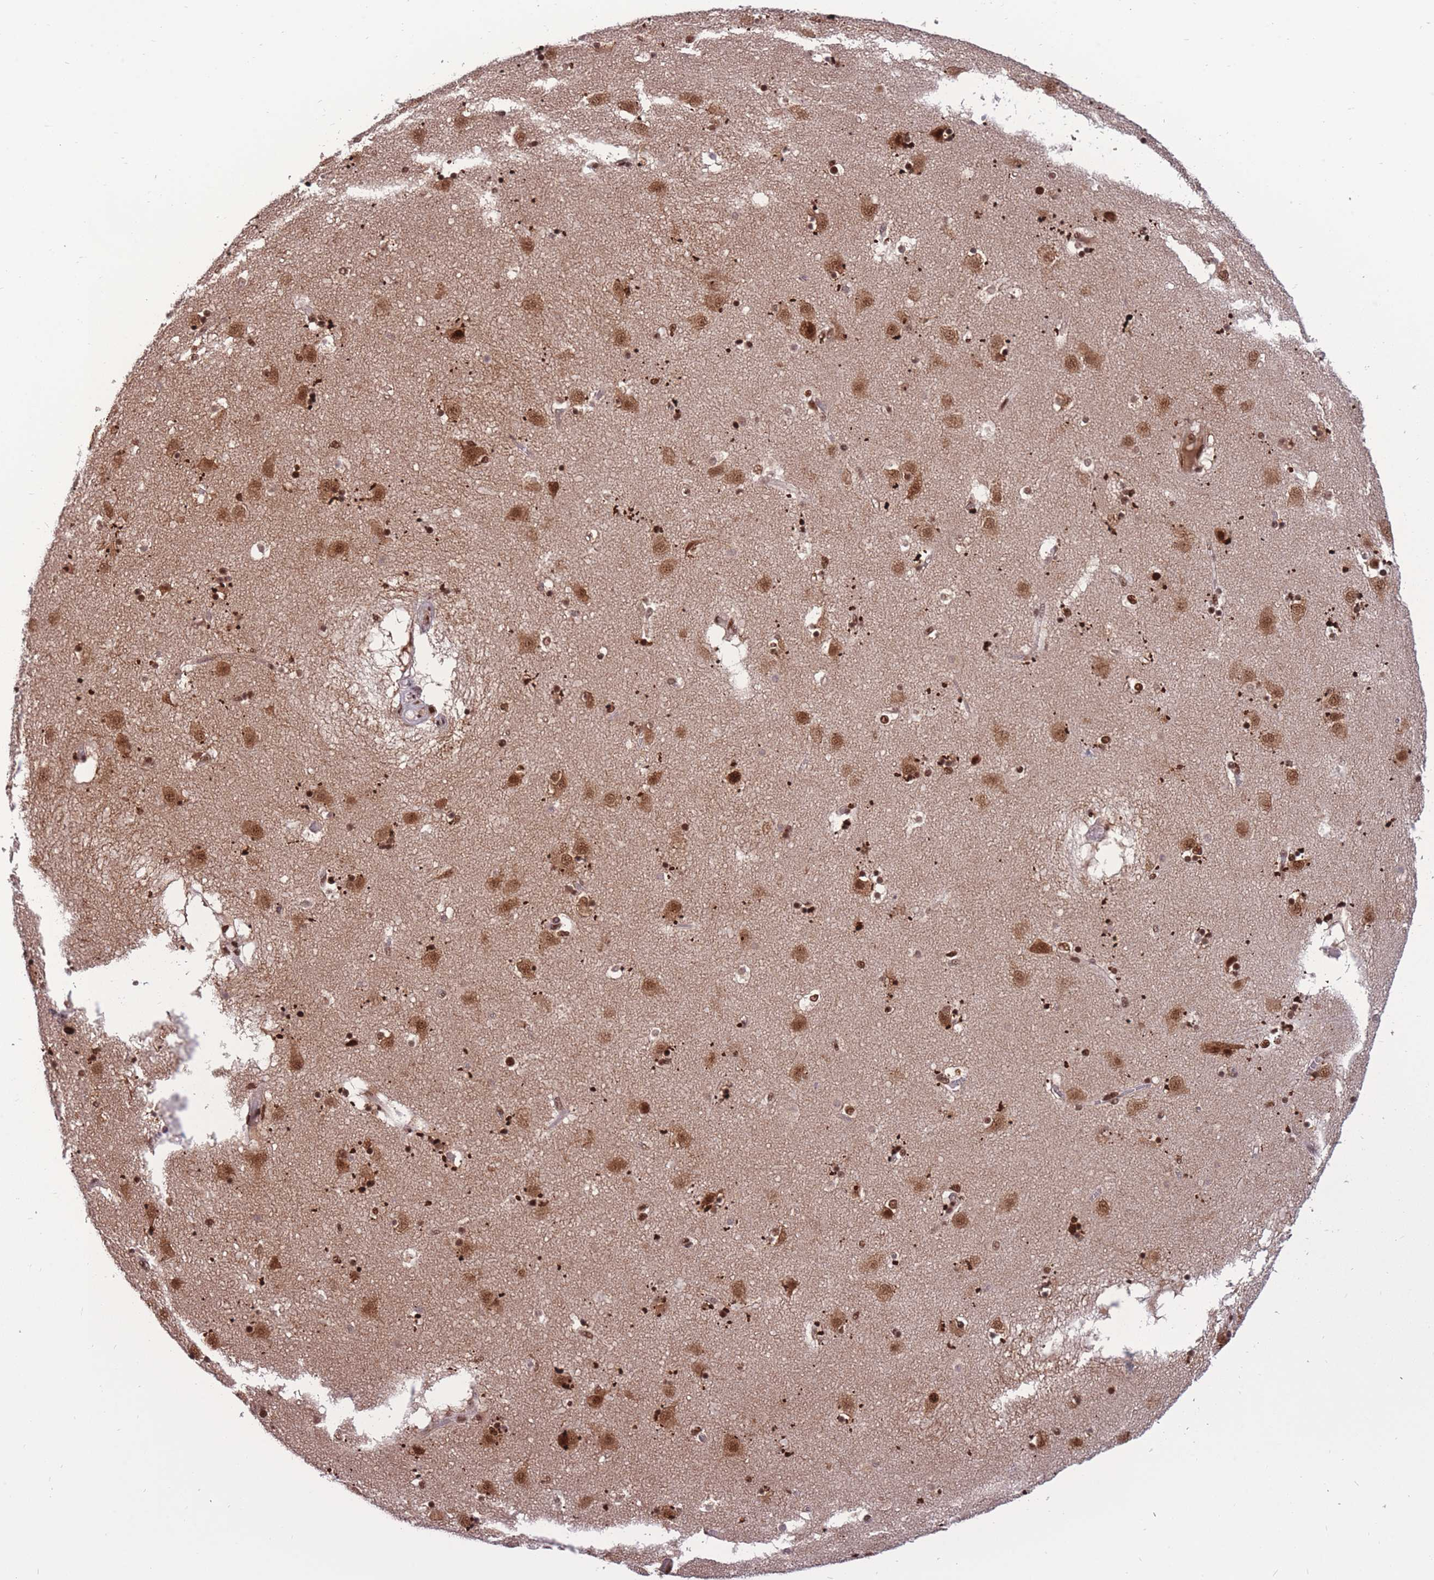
{"staining": {"intensity": "strong", "quantity": ">75%", "location": "nuclear"}, "tissue": "caudate", "cell_type": "Glial cells", "image_type": "normal", "snomed": [{"axis": "morphology", "description": "Normal tissue, NOS"}, {"axis": "topography", "description": "Lateral ventricle wall"}], "caption": "Brown immunohistochemical staining in unremarkable human caudate reveals strong nuclear positivity in about >75% of glial cells. (DAB (3,3'-diaminobenzidine) = brown stain, brightfield microscopy at high magnification).", "gene": "PRPF19", "patient": {"sex": "male", "age": 70}}